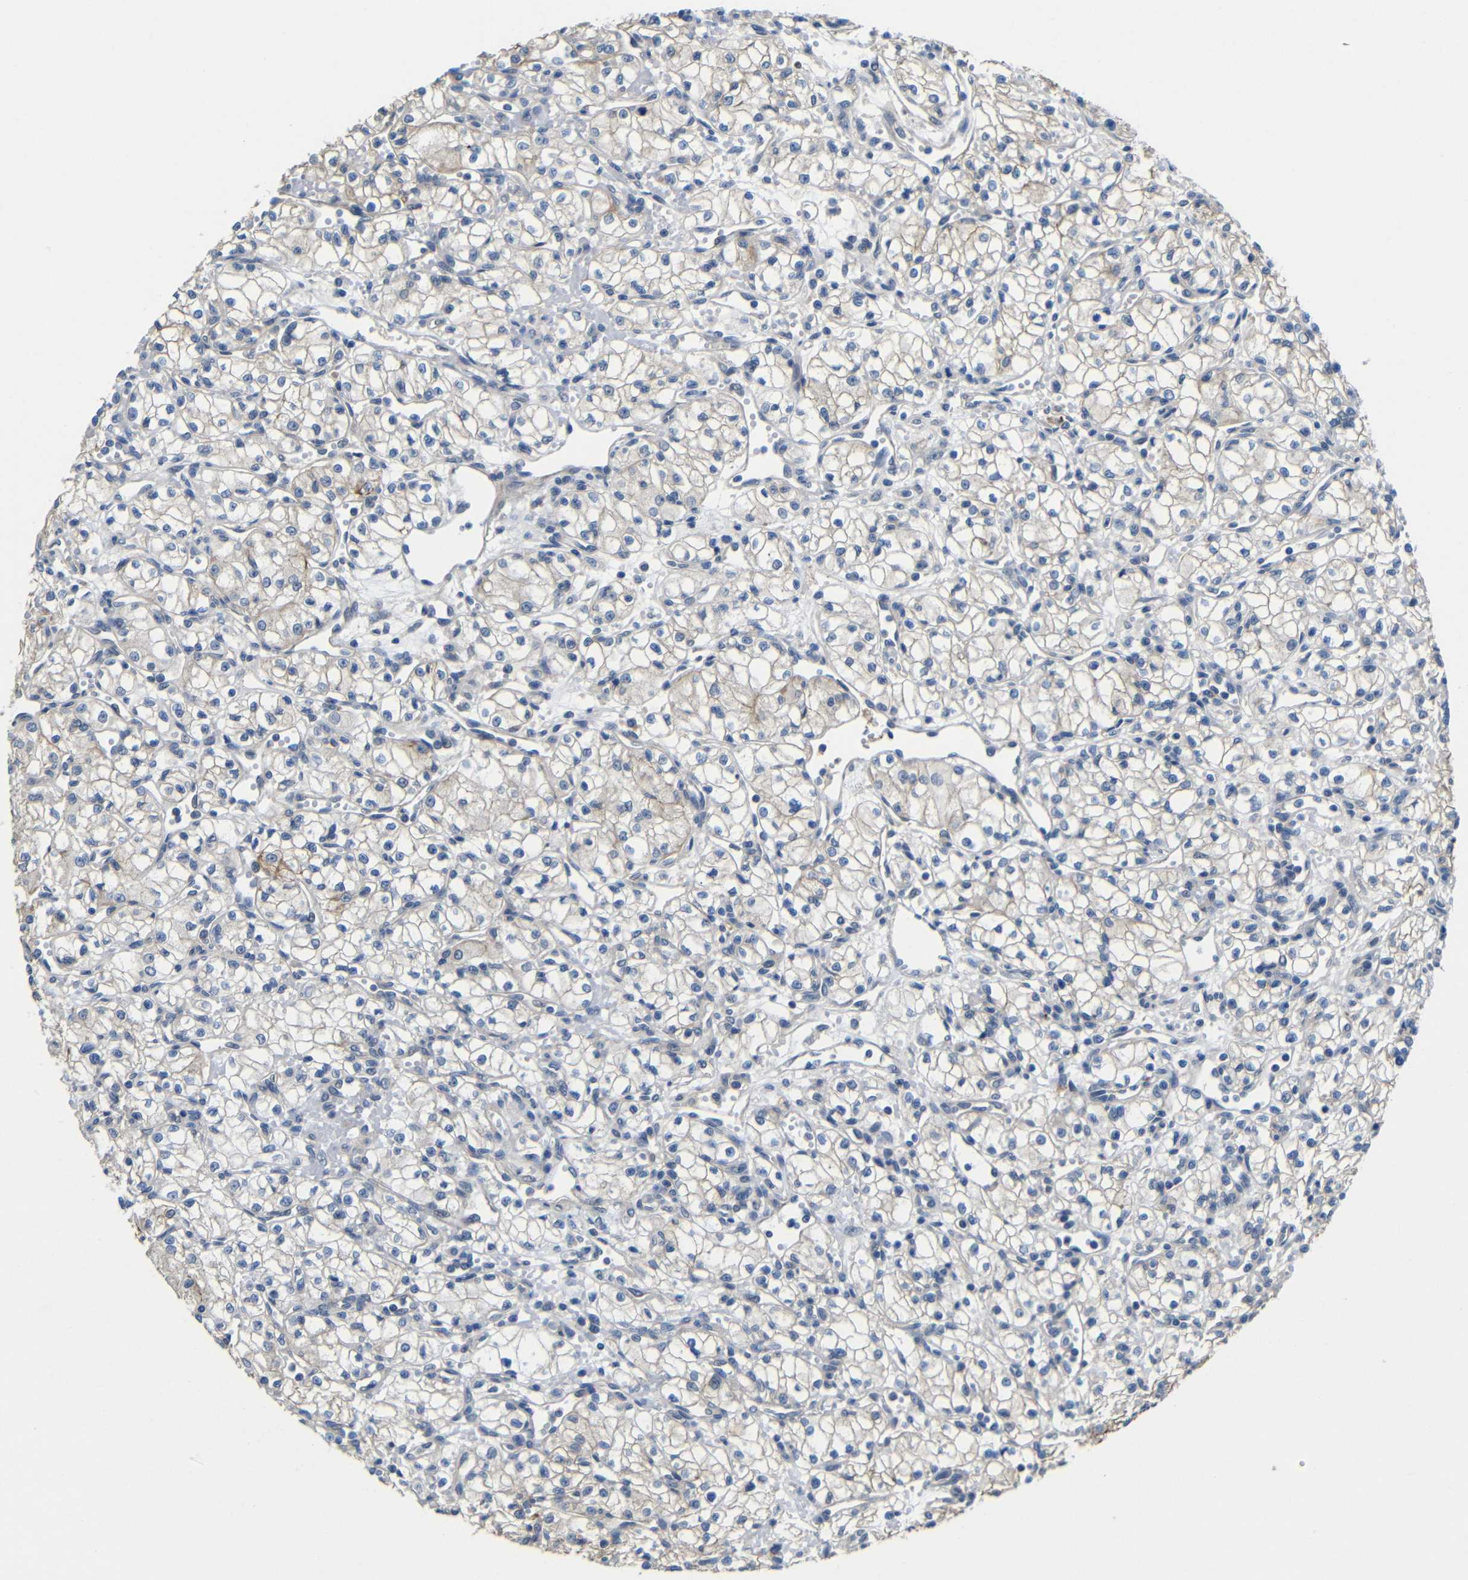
{"staining": {"intensity": "weak", "quantity": "<25%", "location": "cytoplasmic/membranous"}, "tissue": "renal cancer", "cell_type": "Tumor cells", "image_type": "cancer", "snomed": [{"axis": "morphology", "description": "Normal tissue, NOS"}, {"axis": "morphology", "description": "Adenocarcinoma, NOS"}, {"axis": "topography", "description": "Kidney"}], "caption": "IHC micrograph of human adenocarcinoma (renal) stained for a protein (brown), which shows no expression in tumor cells. Nuclei are stained in blue.", "gene": "ZNF90", "patient": {"sex": "male", "age": 59}}